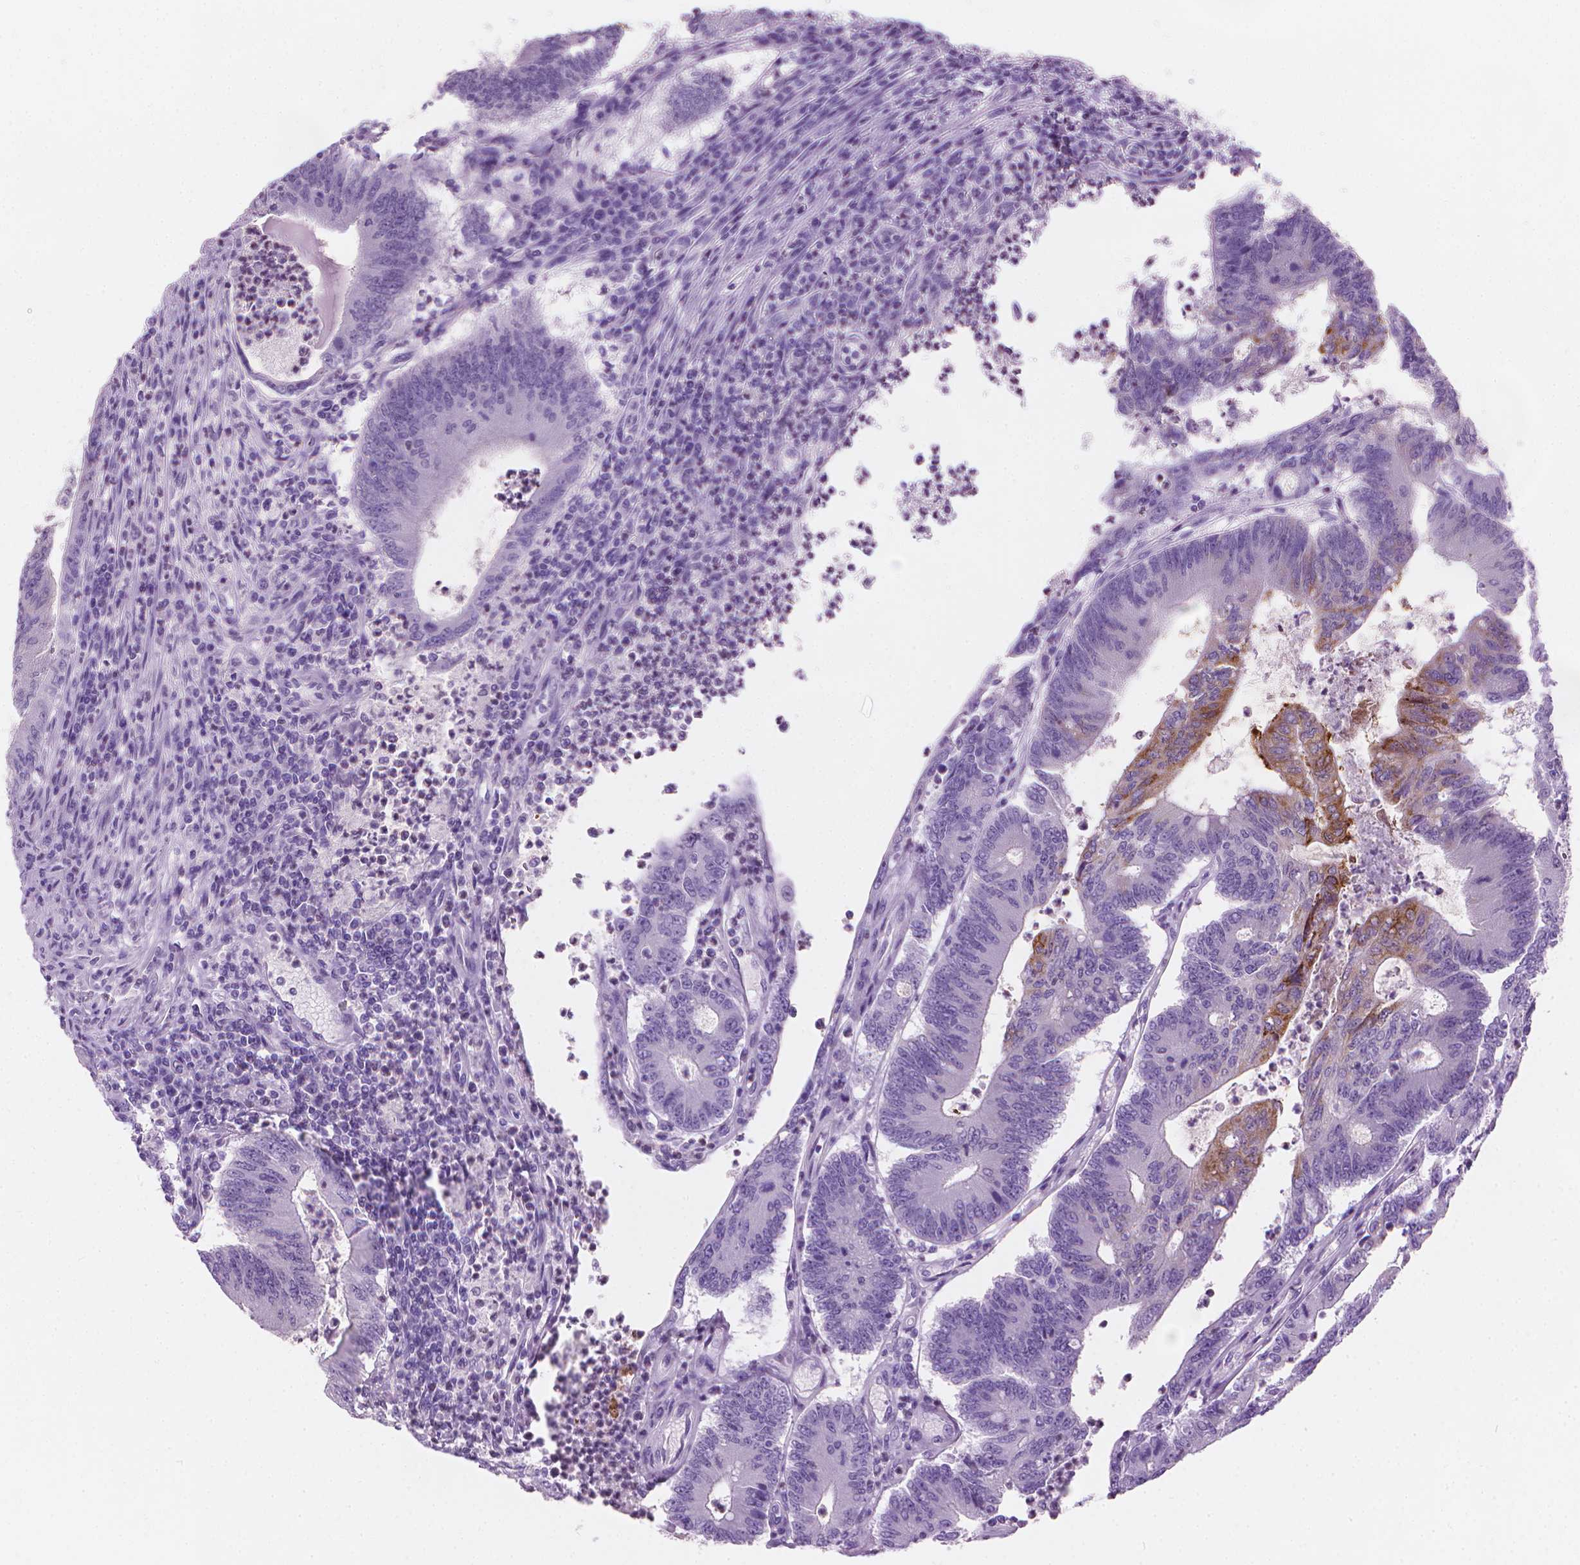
{"staining": {"intensity": "moderate", "quantity": "<25%", "location": "cytoplasmic/membranous"}, "tissue": "colorectal cancer", "cell_type": "Tumor cells", "image_type": "cancer", "snomed": [{"axis": "morphology", "description": "Adenocarcinoma, NOS"}, {"axis": "topography", "description": "Colon"}], "caption": "Immunohistochemistry (IHC) micrograph of human adenocarcinoma (colorectal) stained for a protein (brown), which shows low levels of moderate cytoplasmic/membranous positivity in approximately <25% of tumor cells.", "gene": "TTC29", "patient": {"sex": "female", "age": 70}}